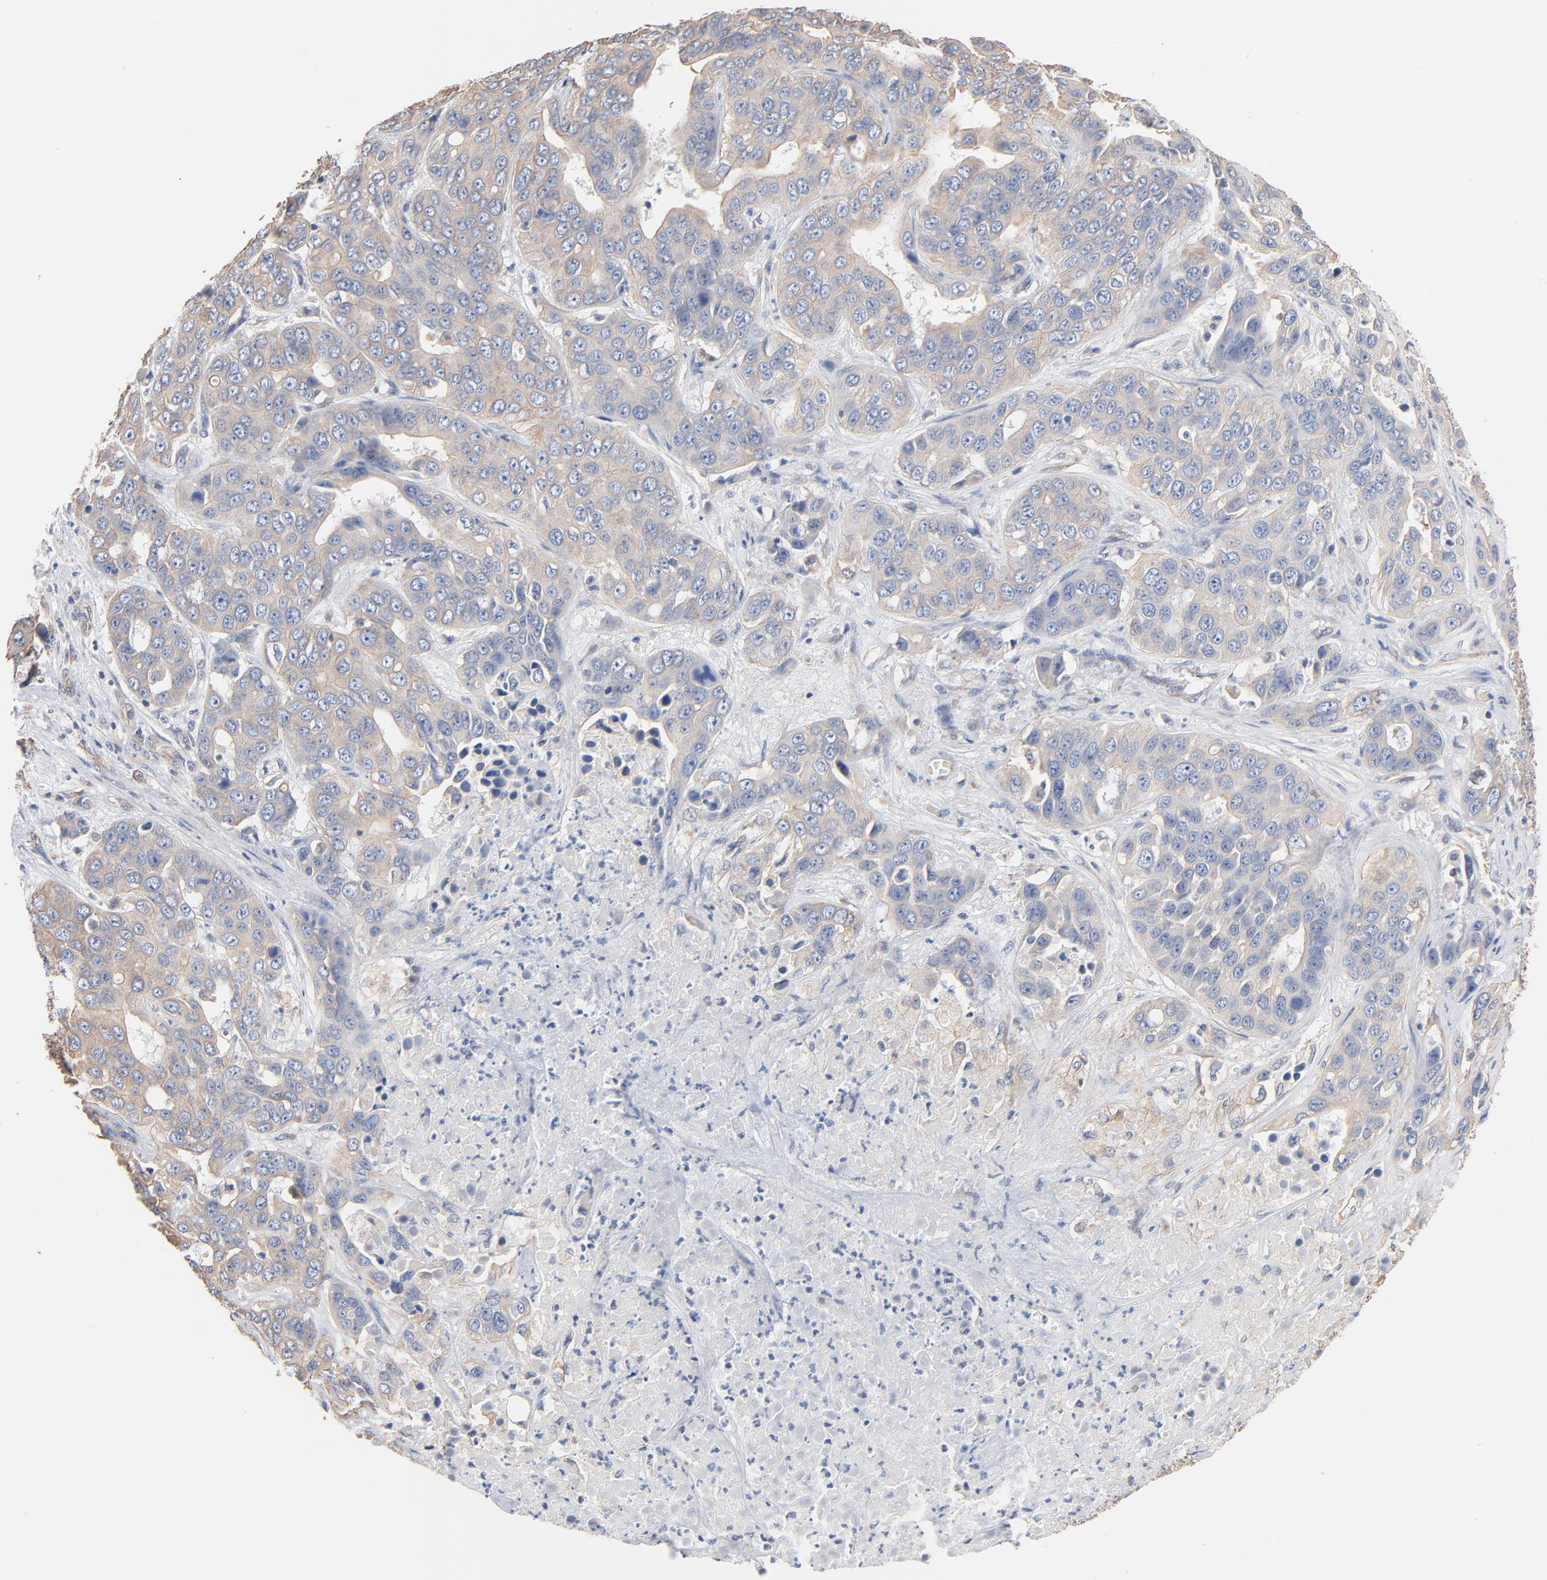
{"staining": {"intensity": "negative", "quantity": "none", "location": "none"}, "tissue": "liver cancer", "cell_type": "Tumor cells", "image_type": "cancer", "snomed": [{"axis": "morphology", "description": "Cholangiocarcinoma"}, {"axis": "topography", "description": "Liver"}], "caption": "IHC of human liver cholangiocarcinoma demonstrates no positivity in tumor cells.", "gene": "ABCD4", "patient": {"sex": "female", "age": 52}}